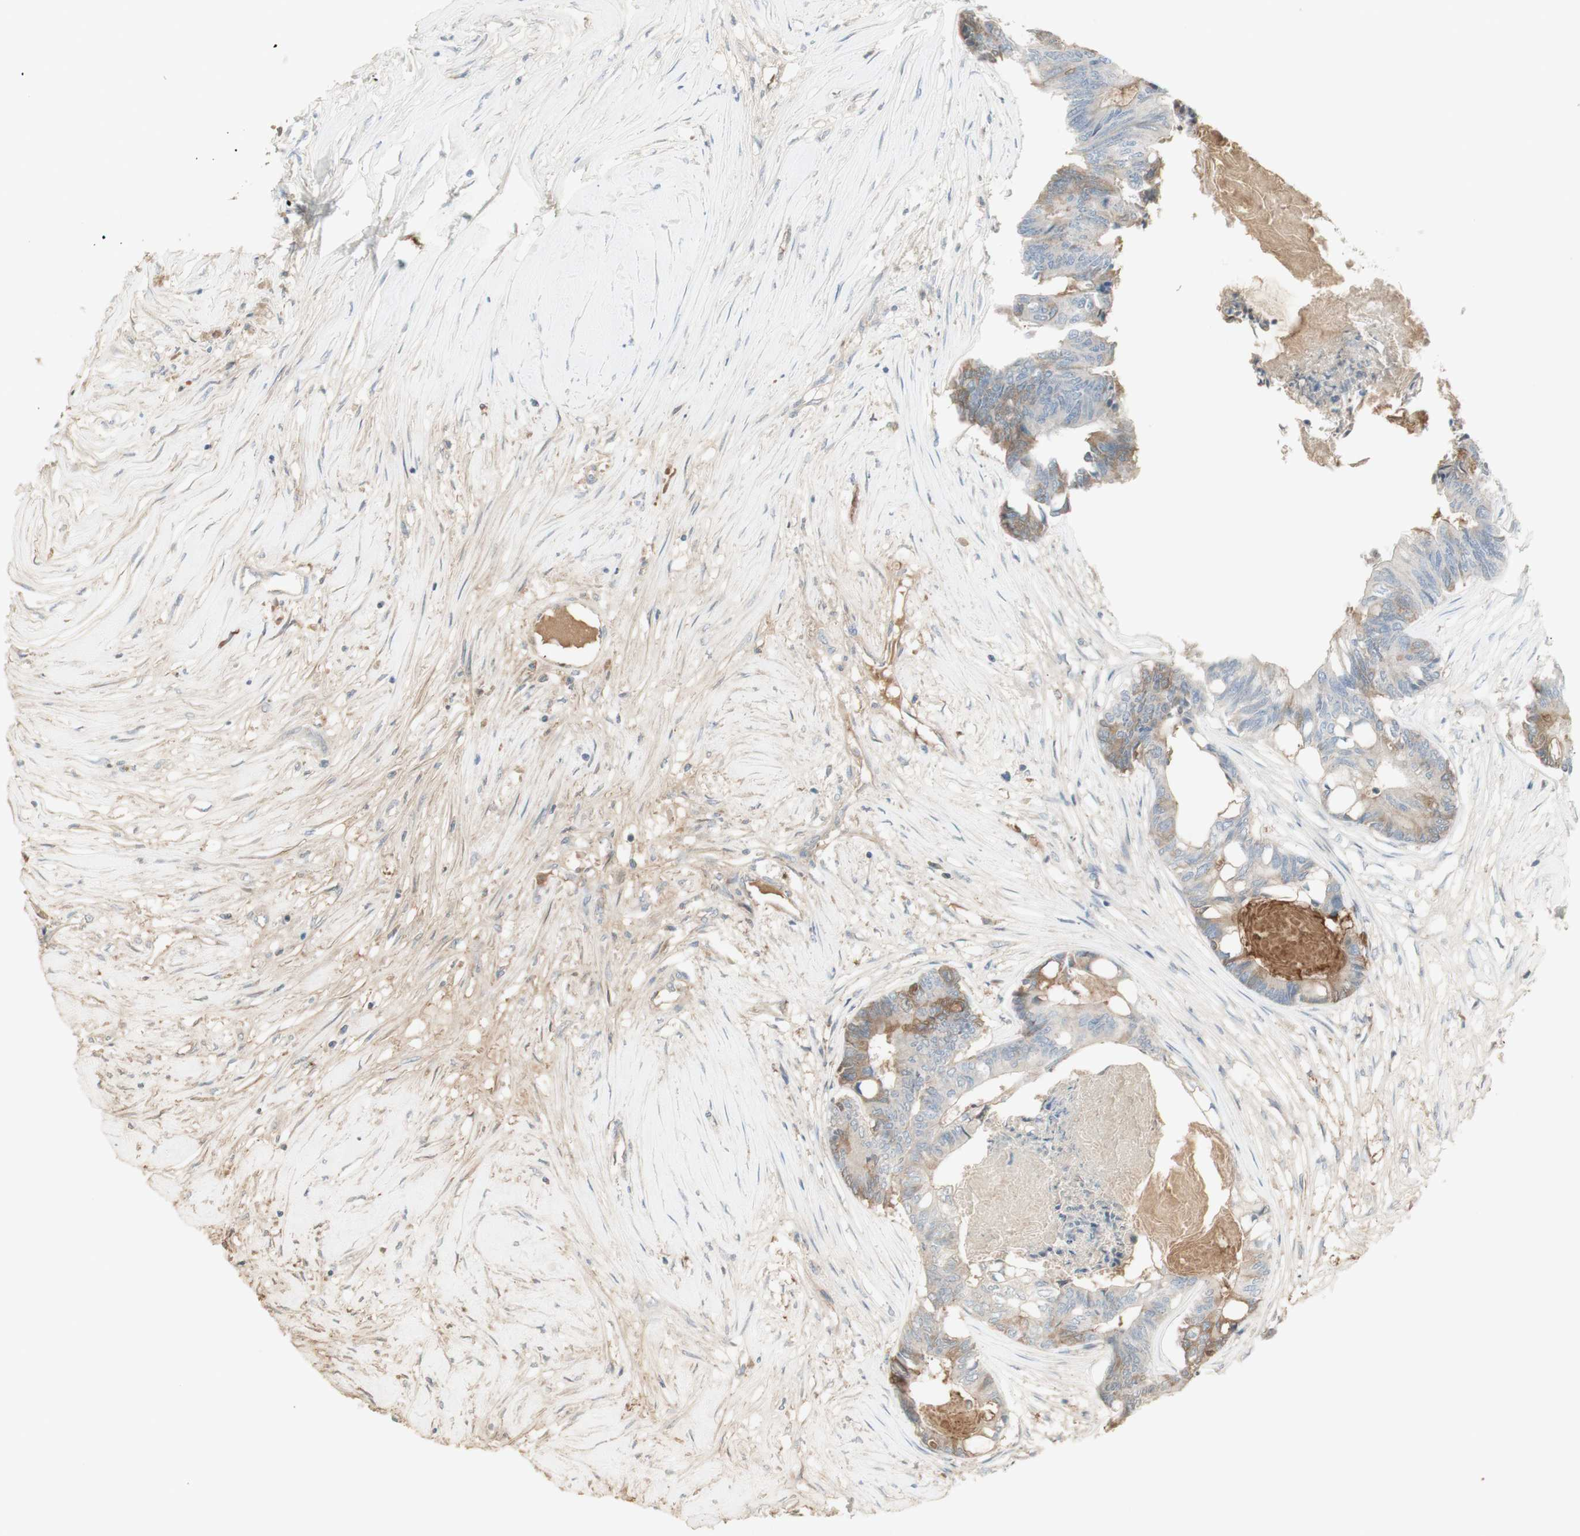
{"staining": {"intensity": "weak", "quantity": ">75%", "location": "cytoplasmic/membranous"}, "tissue": "colorectal cancer", "cell_type": "Tumor cells", "image_type": "cancer", "snomed": [{"axis": "morphology", "description": "Adenocarcinoma, NOS"}, {"axis": "topography", "description": "Rectum"}], "caption": "IHC micrograph of human colorectal cancer stained for a protein (brown), which exhibits low levels of weak cytoplasmic/membranous expression in about >75% of tumor cells.", "gene": "IFNG", "patient": {"sex": "male", "age": 63}}